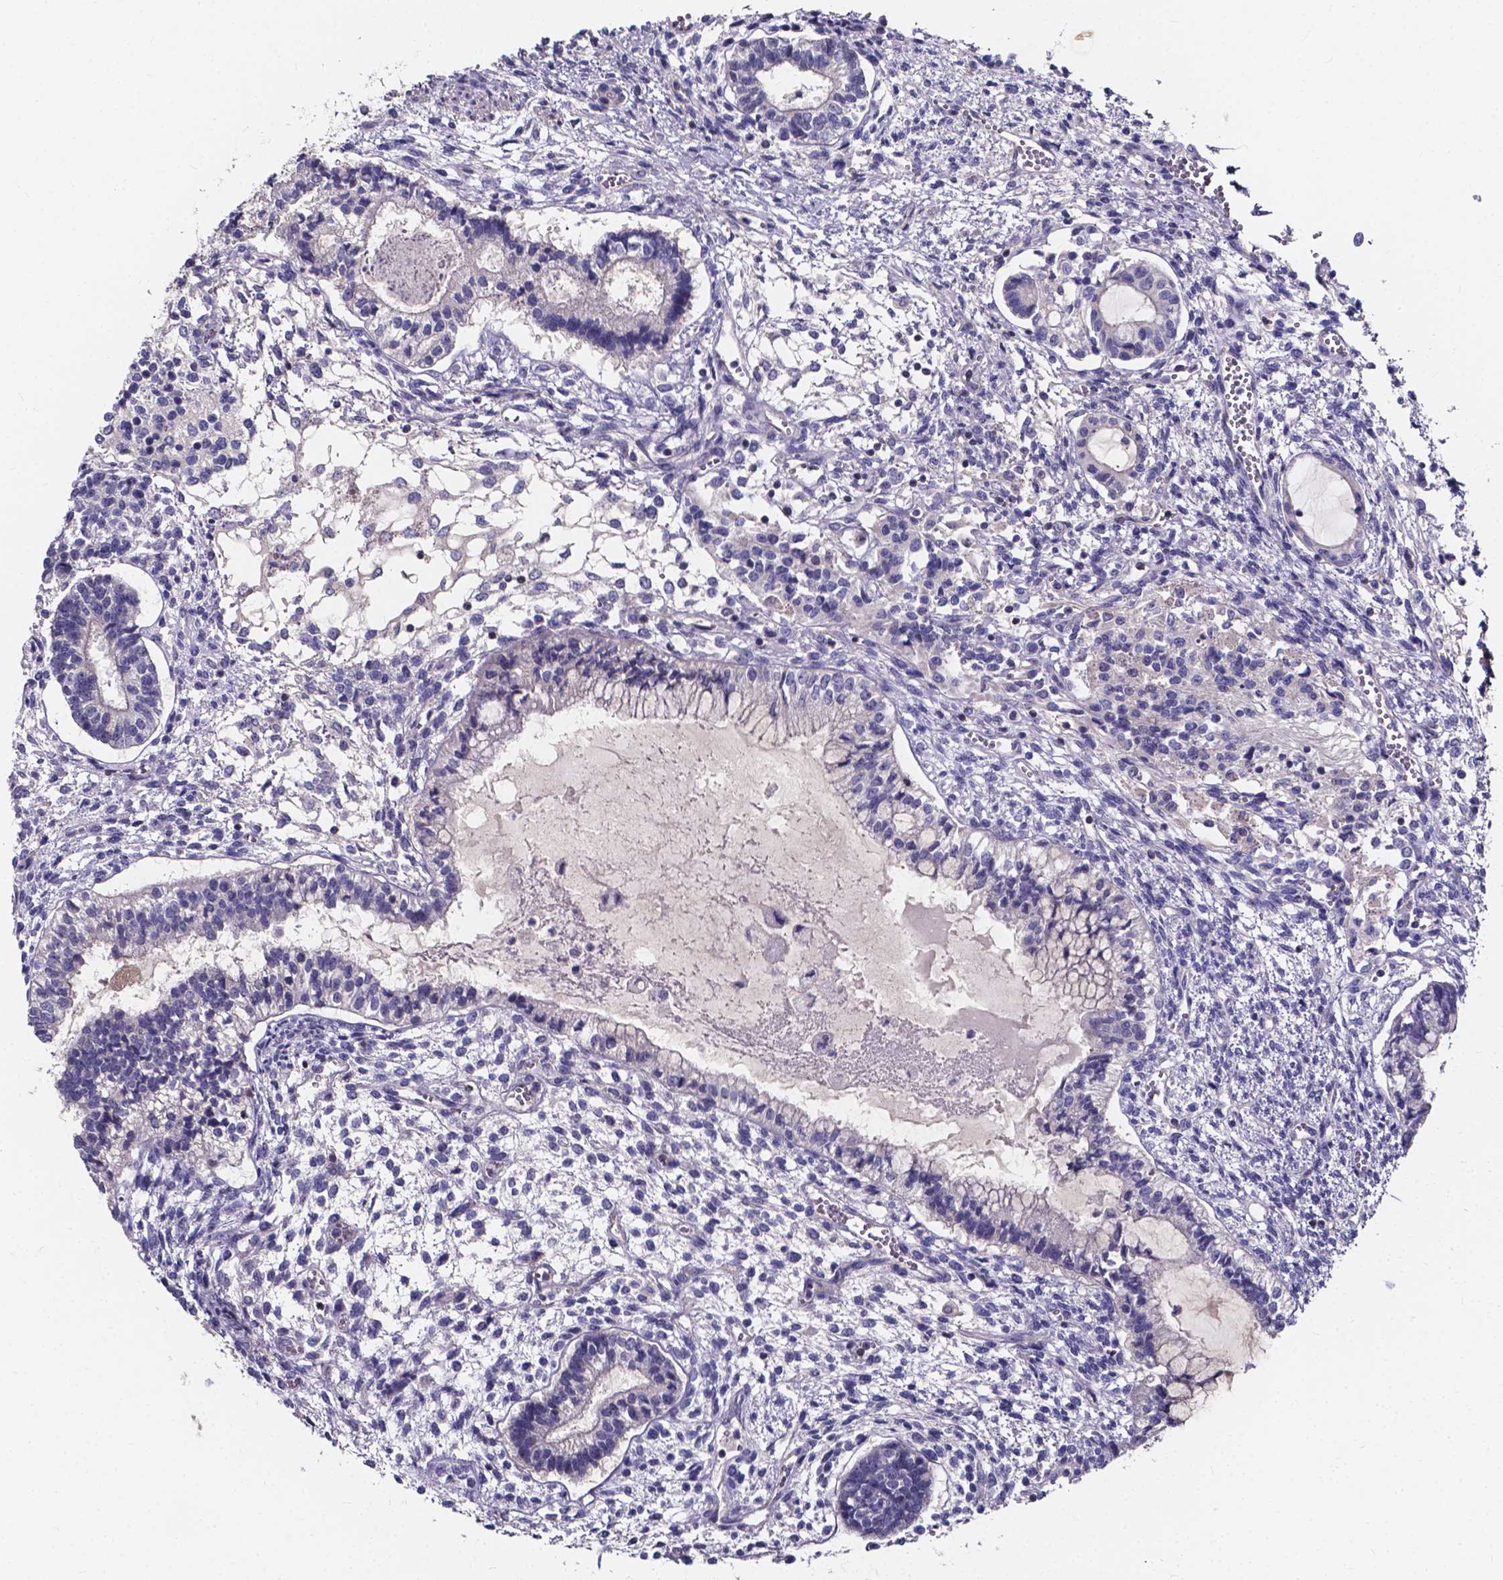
{"staining": {"intensity": "negative", "quantity": "none", "location": "none"}, "tissue": "testis cancer", "cell_type": "Tumor cells", "image_type": "cancer", "snomed": [{"axis": "morphology", "description": "Carcinoma, Embryonal, NOS"}, {"axis": "topography", "description": "Testis"}], "caption": "Tumor cells are negative for protein expression in human testis cancer (embryonal carcinoma).", "gene": "THEMIS", "patient": {"sex": "male", "age": 37}}